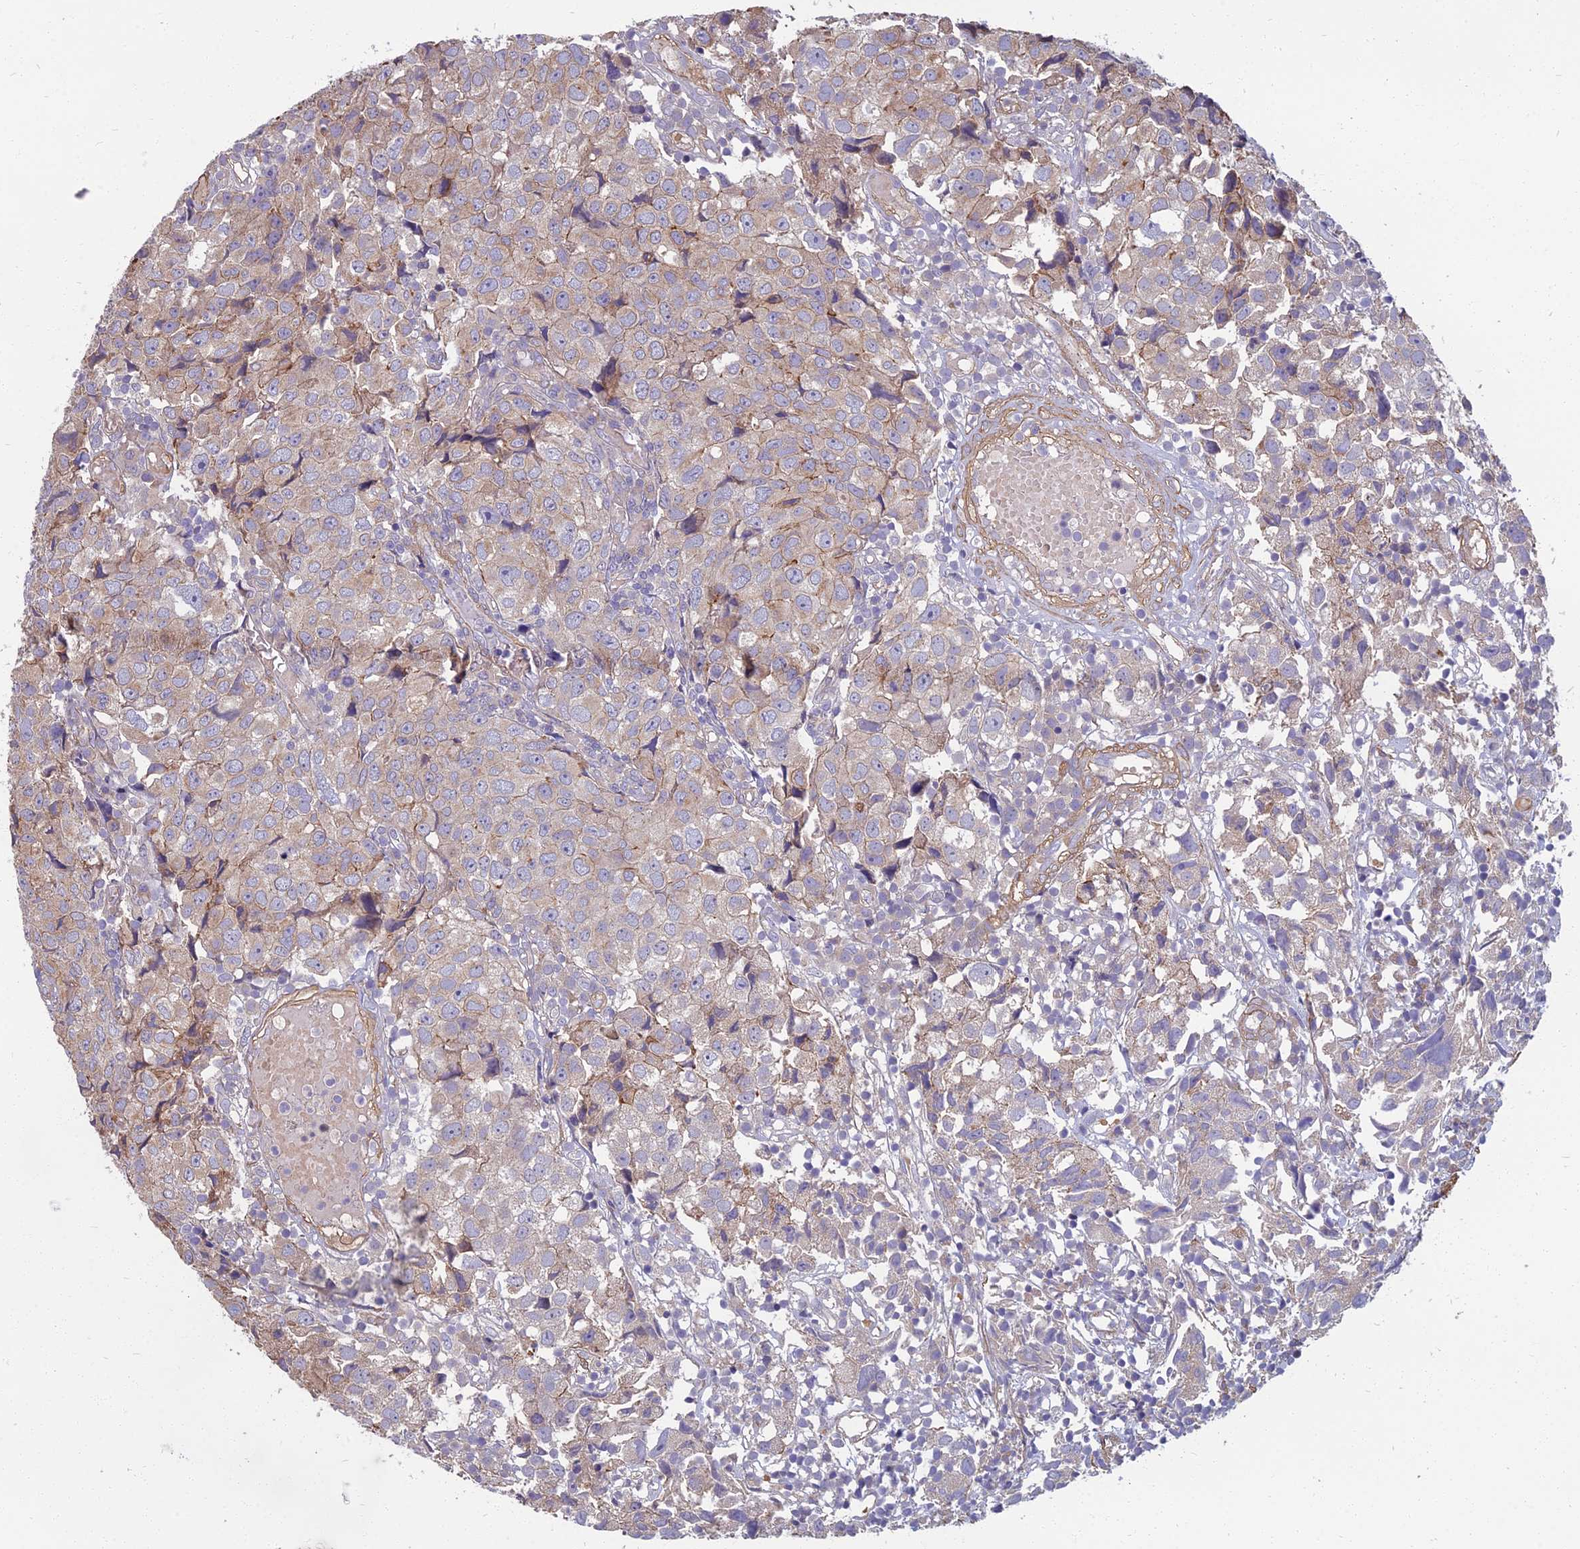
{"staining": {"intensity": "negative", "quantity": "none", "location": "none"}, "tissue": "urothelial cancer", "cell_type": "Tumor cells", "image_type": "cancer", "snomed": [{"axis": "morphology", "description": "Urothelial carcinoma, High grade"}, {"axis": "topography", "description": "Urinary bladder"}], "caption": "This histopathology image is of high-grade urothelial carcinoma stained with IHC to label a protein in brown with the nuclei are counter-stained blue. There is no staining in tumor cells. (Immunohistochemistry (ihc), brightfield microscopy, high magnification).", "gene": "WDR24", "patient": {"sex": "female", "age": 75}}